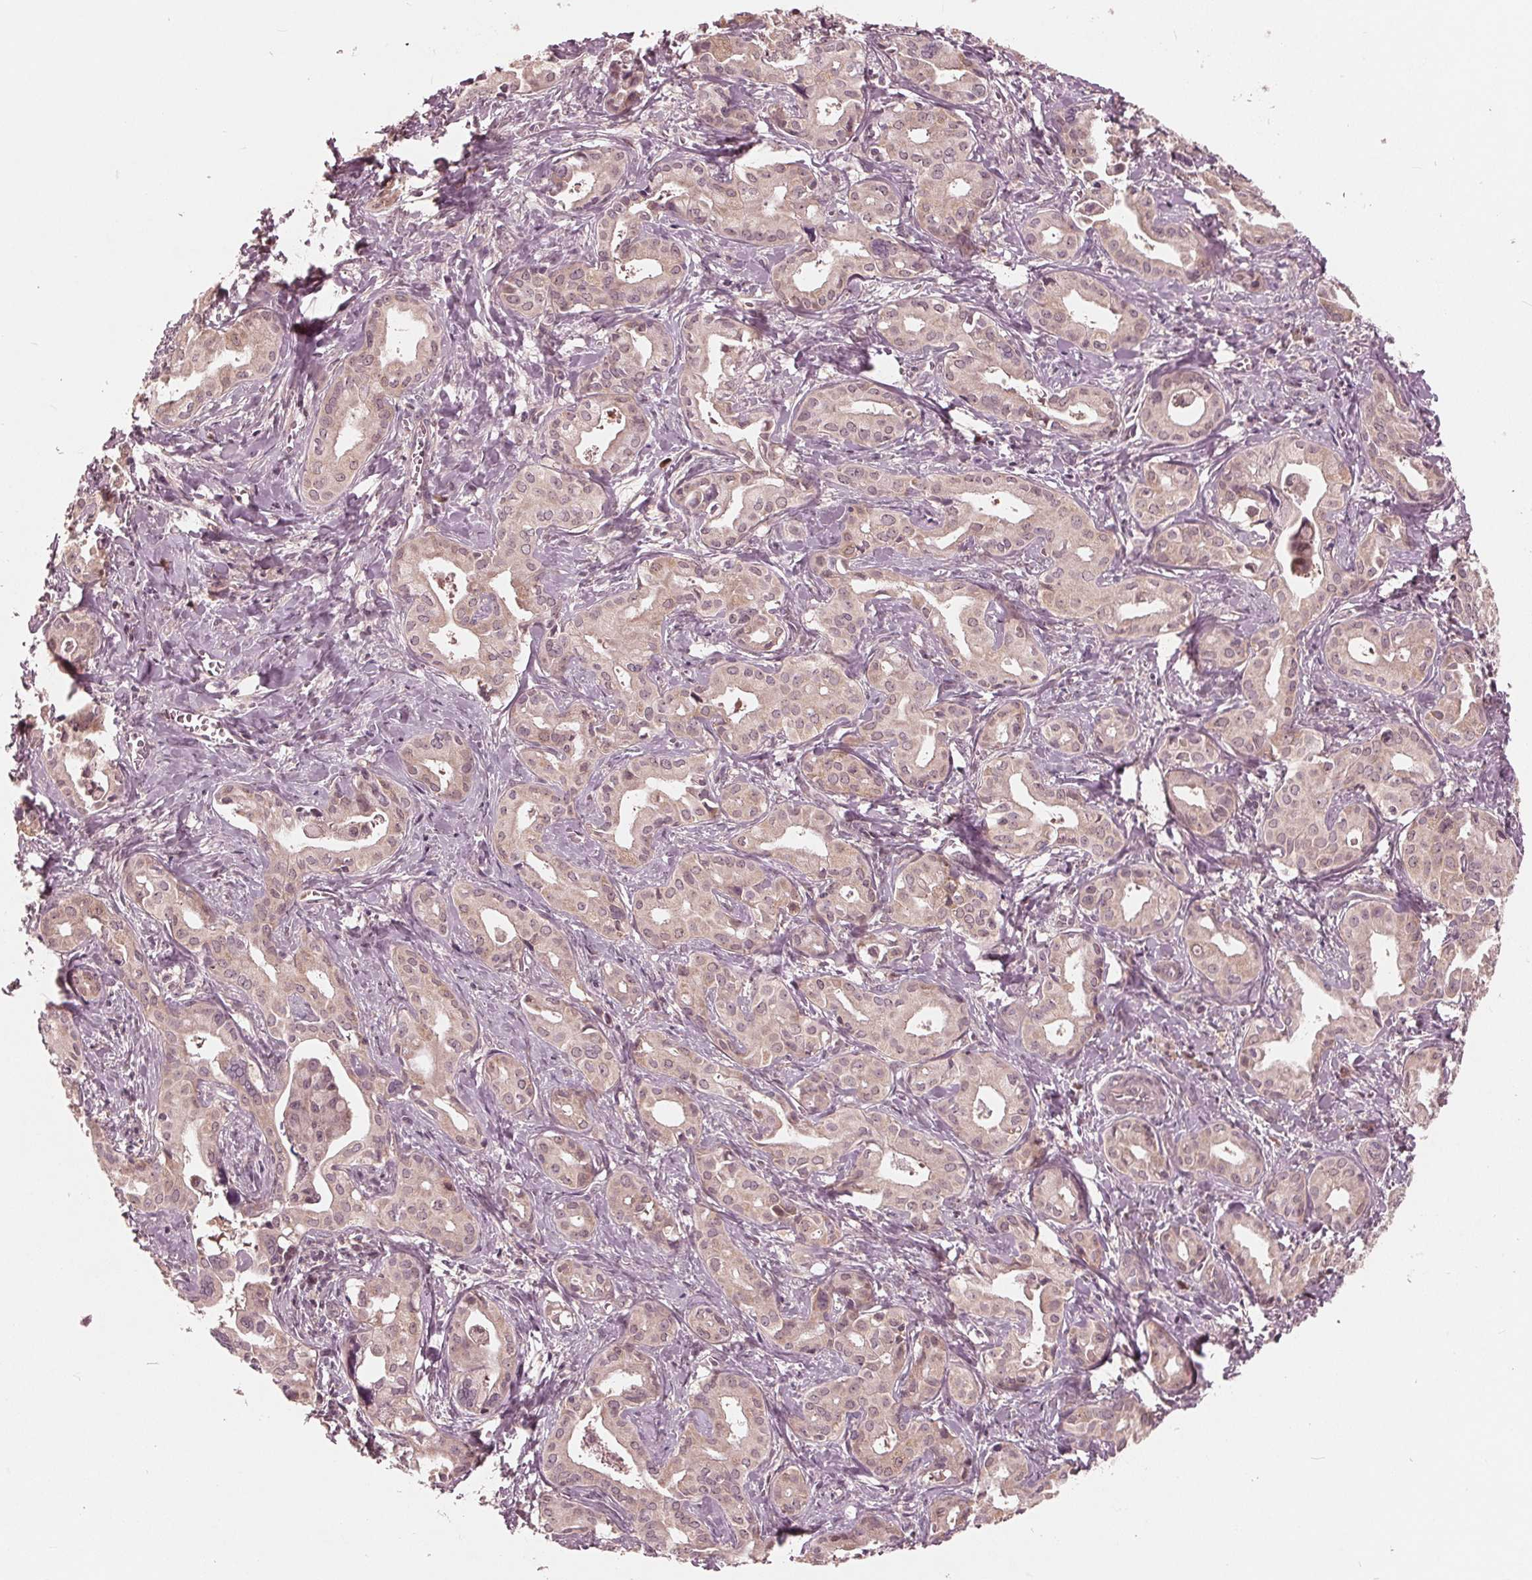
{"staining": {"intensity": "weak", "quantity": "25%-75%", "location": "cytoplasmic/membranous"}, "tissue": "liver cancer", "cell_type": "Tumor cells", "image_type": "cancer", "snomed": [{"axis": "morphology", "description": "Cholangiocarcinoma"}, {"axis": "topography", "description": "Liver"}], "caption": "Liver cancer stained for a protein (brown) demonstrates weak cytoplasmic/membranous positive staining in about 25%-75% of tumor cells.", "gene": "UBALD1", "patient": {"sex": "female", "age": 65}}